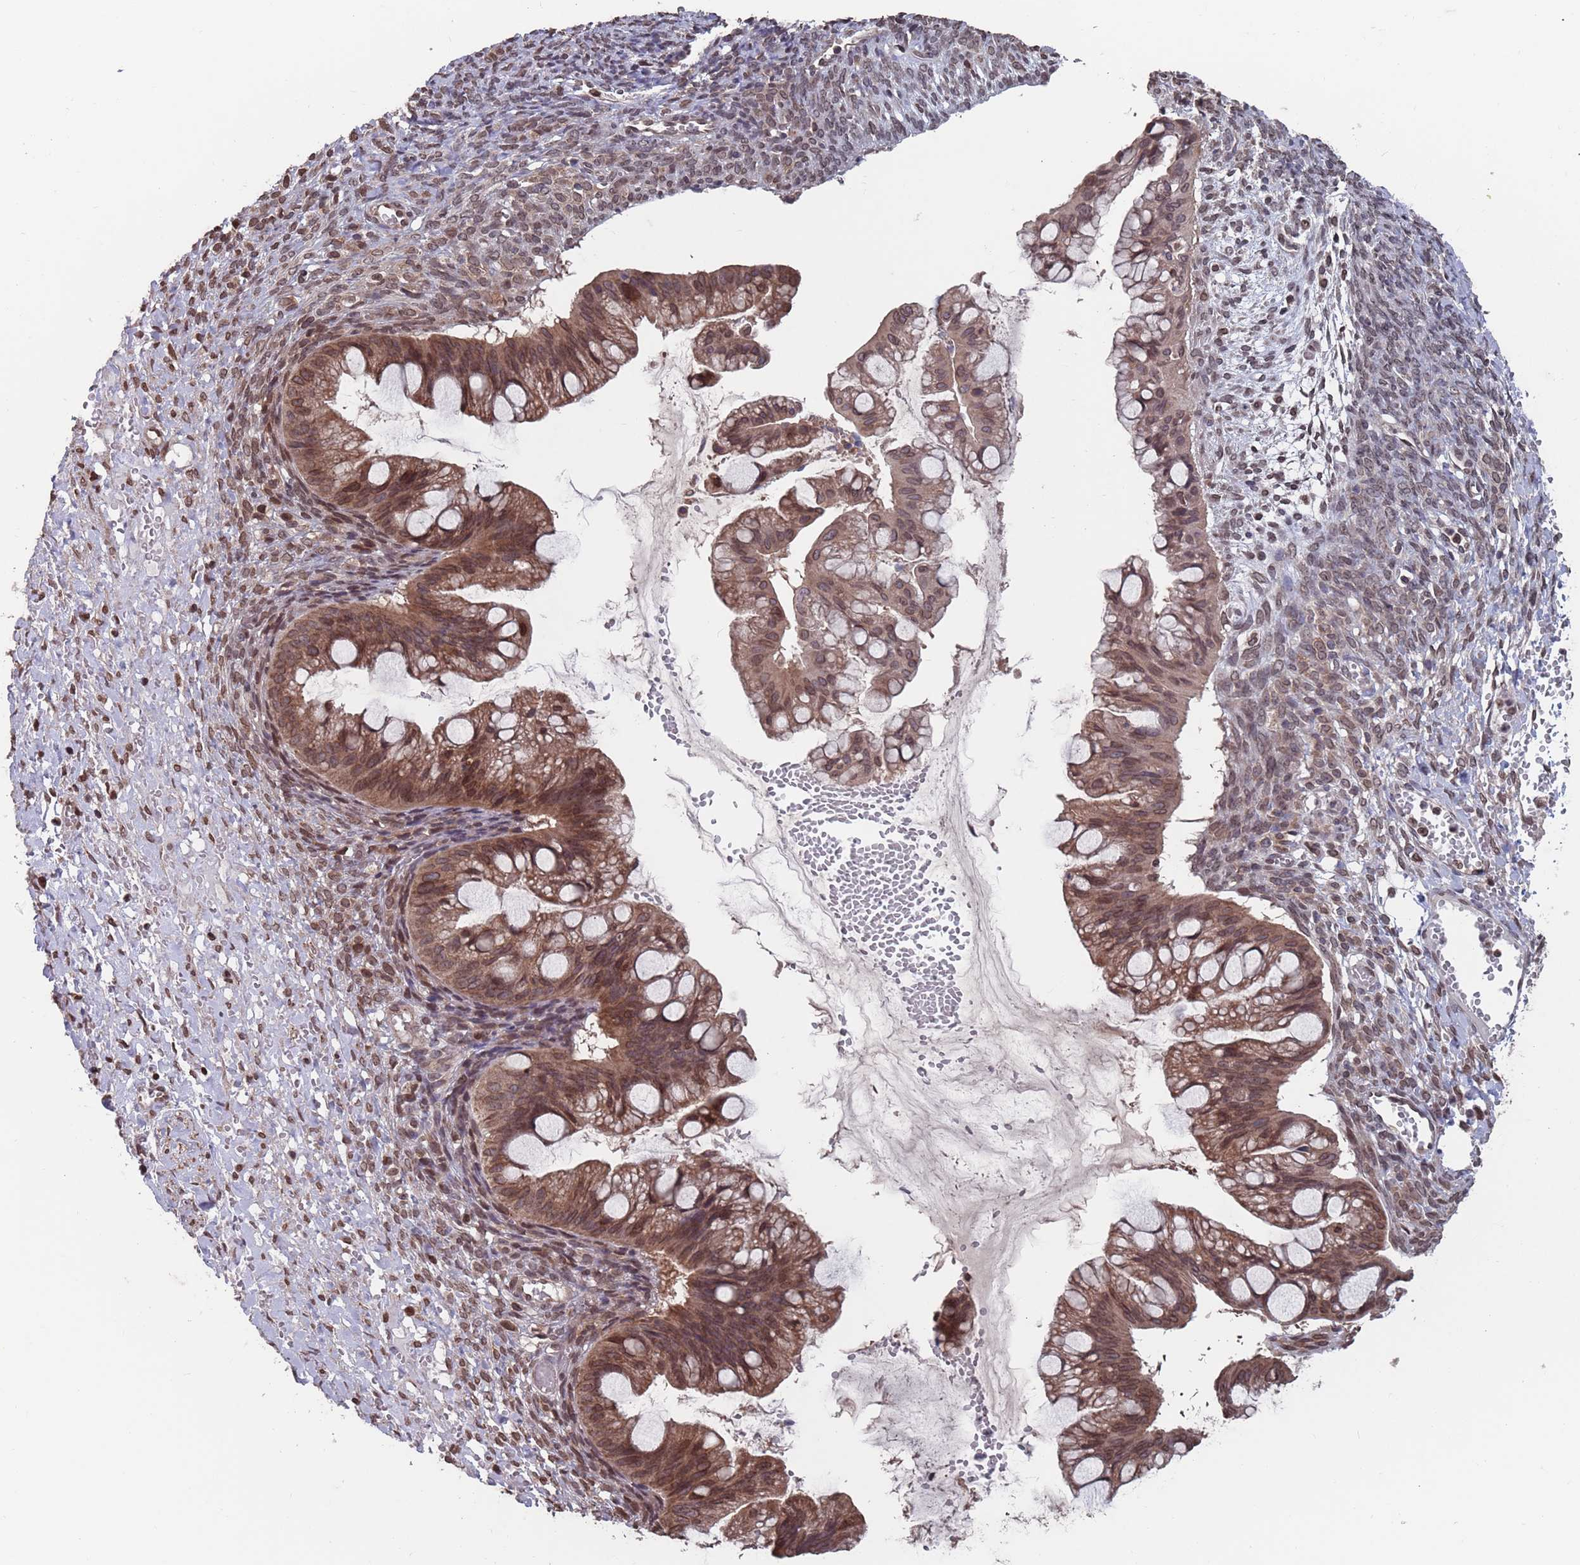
{"staining": {"intensity": "moderate", "quantity": ">75%", "location": "cytoplasmic/membranous,nuclear"}, "tissue": "ovarian cancer", "cell_type": "Tumor cells", "image_type": "cancer", "snomed": [{"axis": "morphology", "description": "Cystadenocarcinoma, mucinous, NOS"}, {"axis": "topography", "description": "Ovary"}], "caption": "High-power microscopy captured an IHC image of ovarian cancer (mucinous cystadenocarcinoma), revealing moderate cytoplasmic/membranous and nuclear expression in approximately >75% of tumor cells.", "gene": "SDHAF3", "patient": {"sex": "female", "age": 73}}